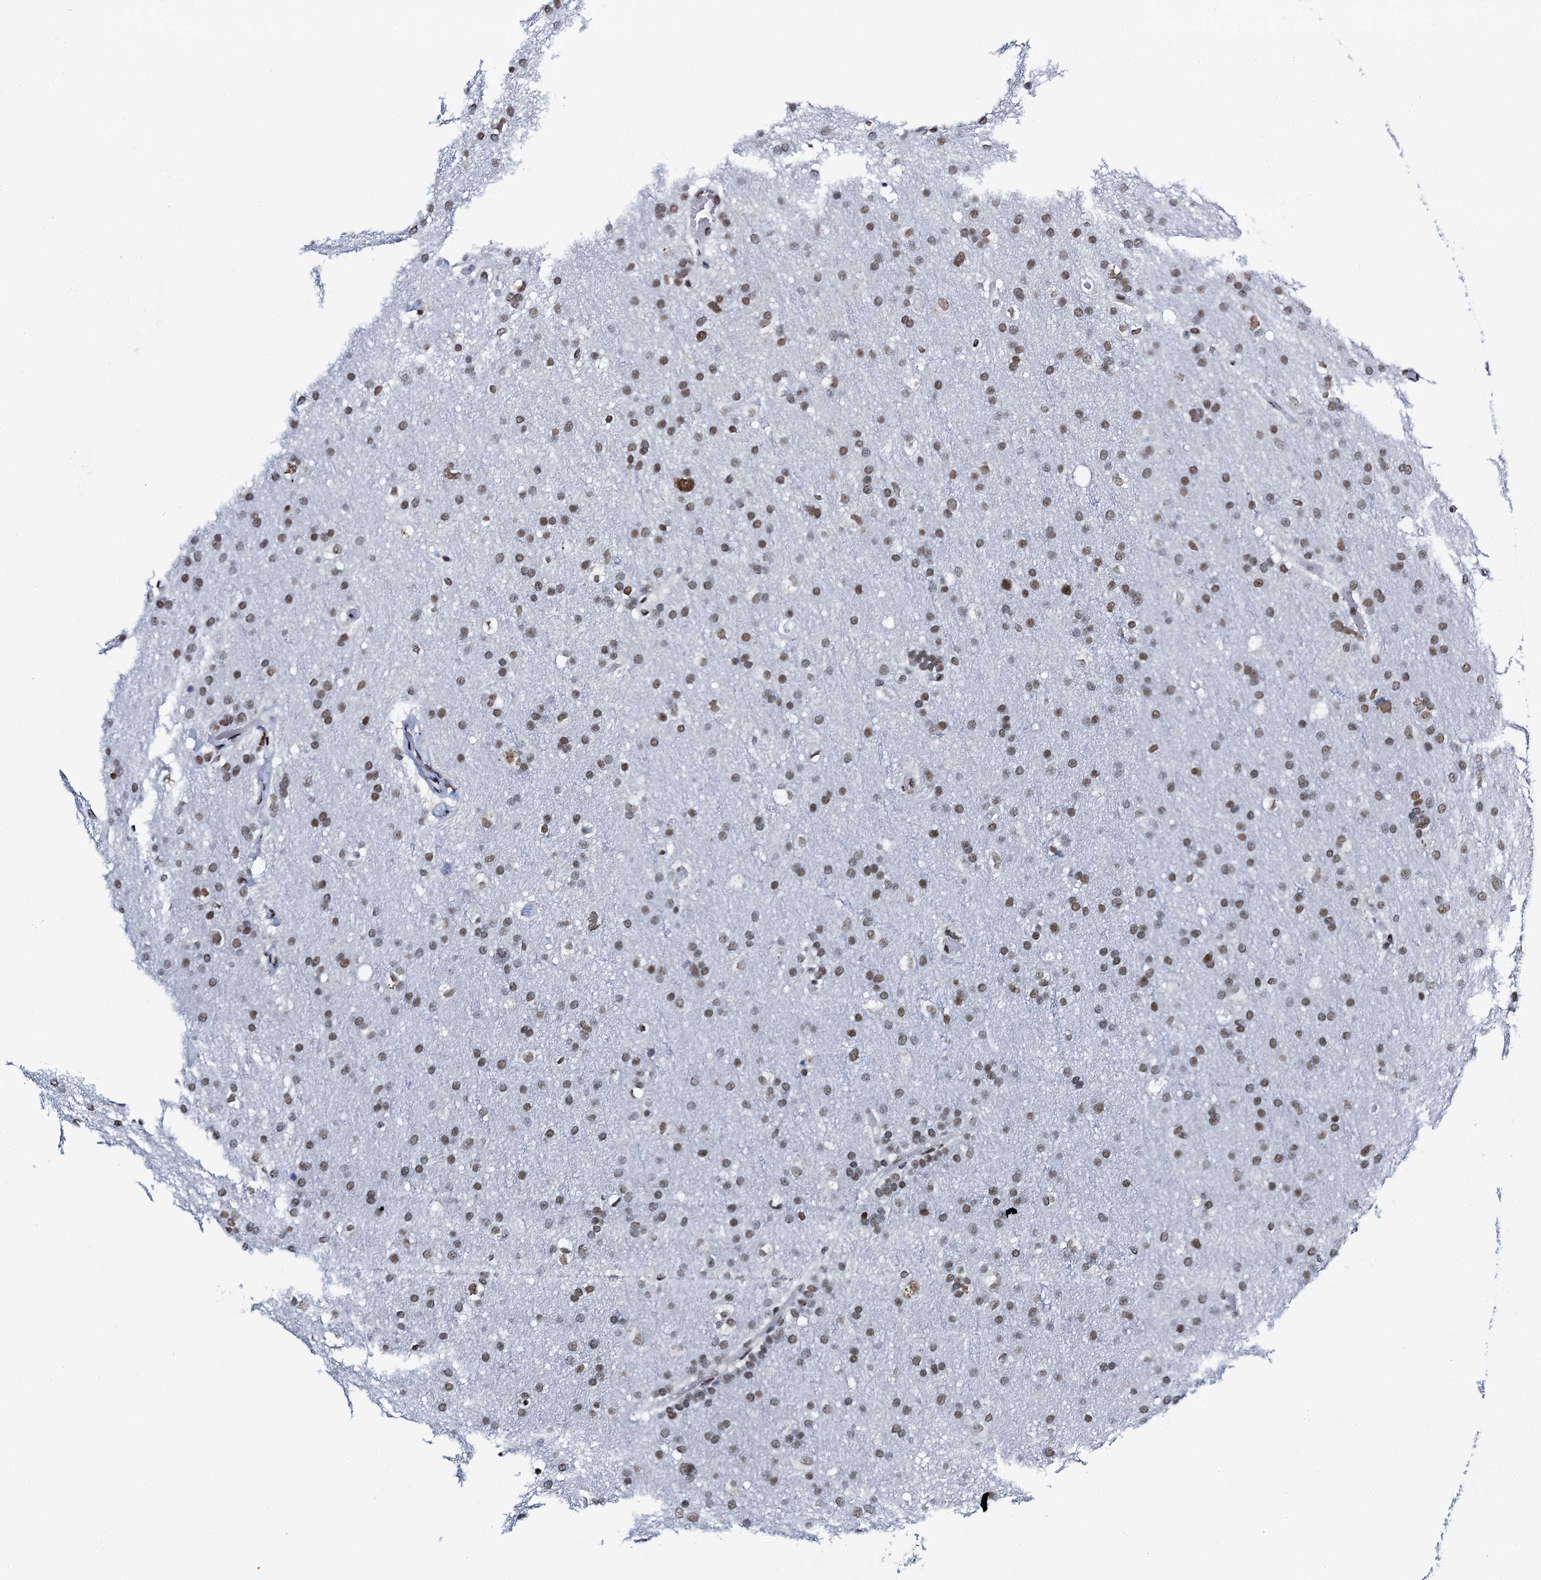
{"staining": {"intensity": "moderate", "quantity": ">75%", "location": "nuclear"}, "tissue": "glioma", "cell_type": "Tumor cells", "image_type": "cancer", "snomed": [{"axis": "morphology", "description": "Glioma, malignant, High grade"}, {"axis": "topography", "description": "Cerebral cortex"}], "caption": "Immunohistochemical staining of human malignant high-grade glioma exhibits moderate nuclear protein positivity in about >75% of tumor cells. (Stains: DAB (3,3'-diaminobenzidine) in brown, nuclei in blue, Microscopy: brightfield microscopy at high magnification).", "gene": "HNRNPUL2", "patient": {"sex": "female", "age": 36}}